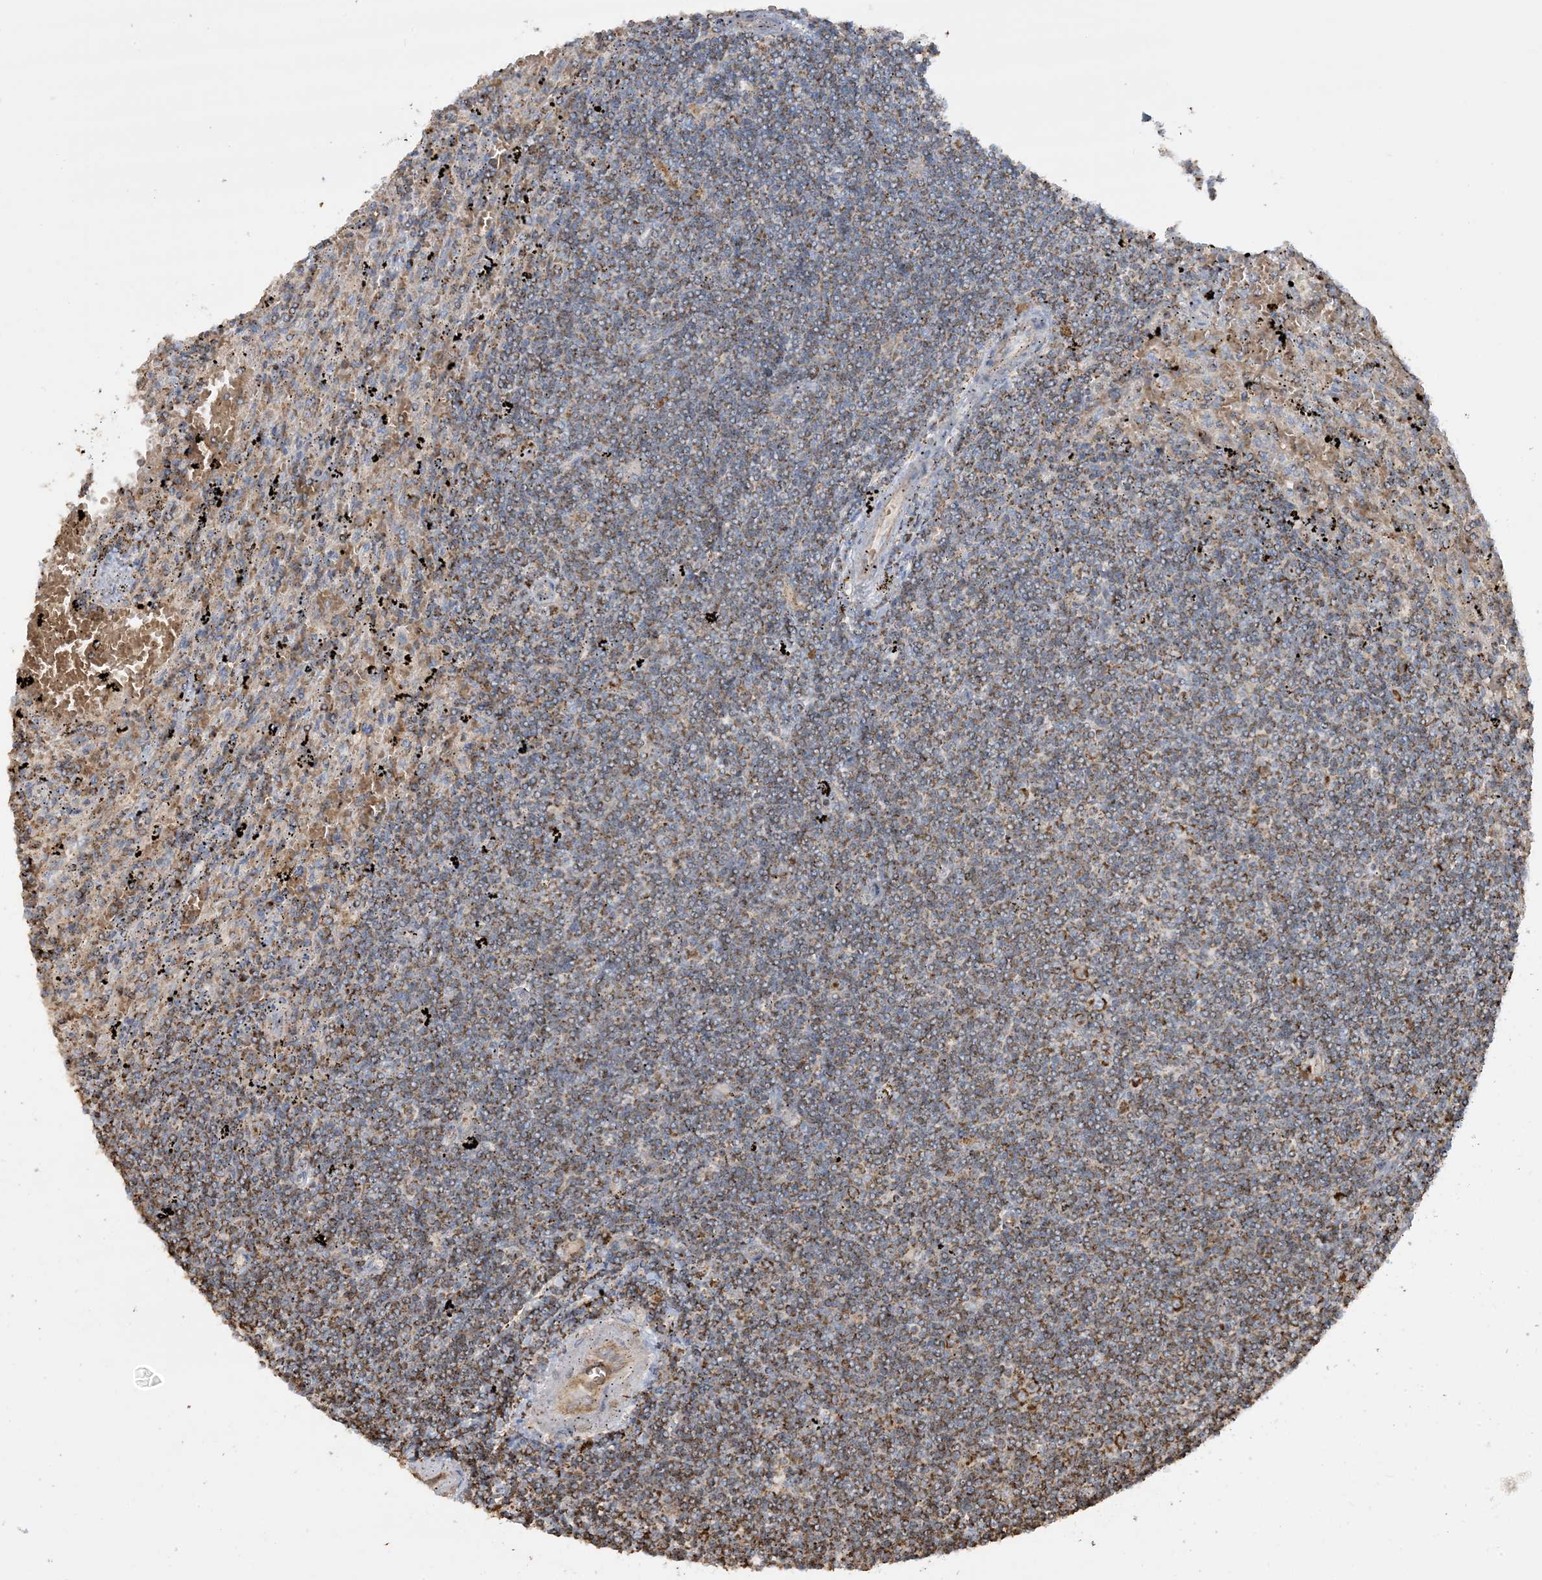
{"staining": {"intensity": "moderate", "quantity": ">75%", "location": "cytoplasmic/membranous"}, "tissue": "lymphoma", "cell_type": "Tumor cells", "image_type": "cancer", "snomed": [{"axis": "morphology", "description": "Malignant lymphoma, non-Hodgkin's type, Low grade"}, {"axis": "topography", "description": "Spleen"}], "caption": "A medium amount of moderate cytoplasmic/membranous staining is appreciated in about >75% of tumor cells in lymphoma tissue. (DAB (3,3'-diaminobenzidine) IHC with brightfield microscopy, high magnification).", "gene": "AGA", "patient": {"sex": "male", "age": 76}}